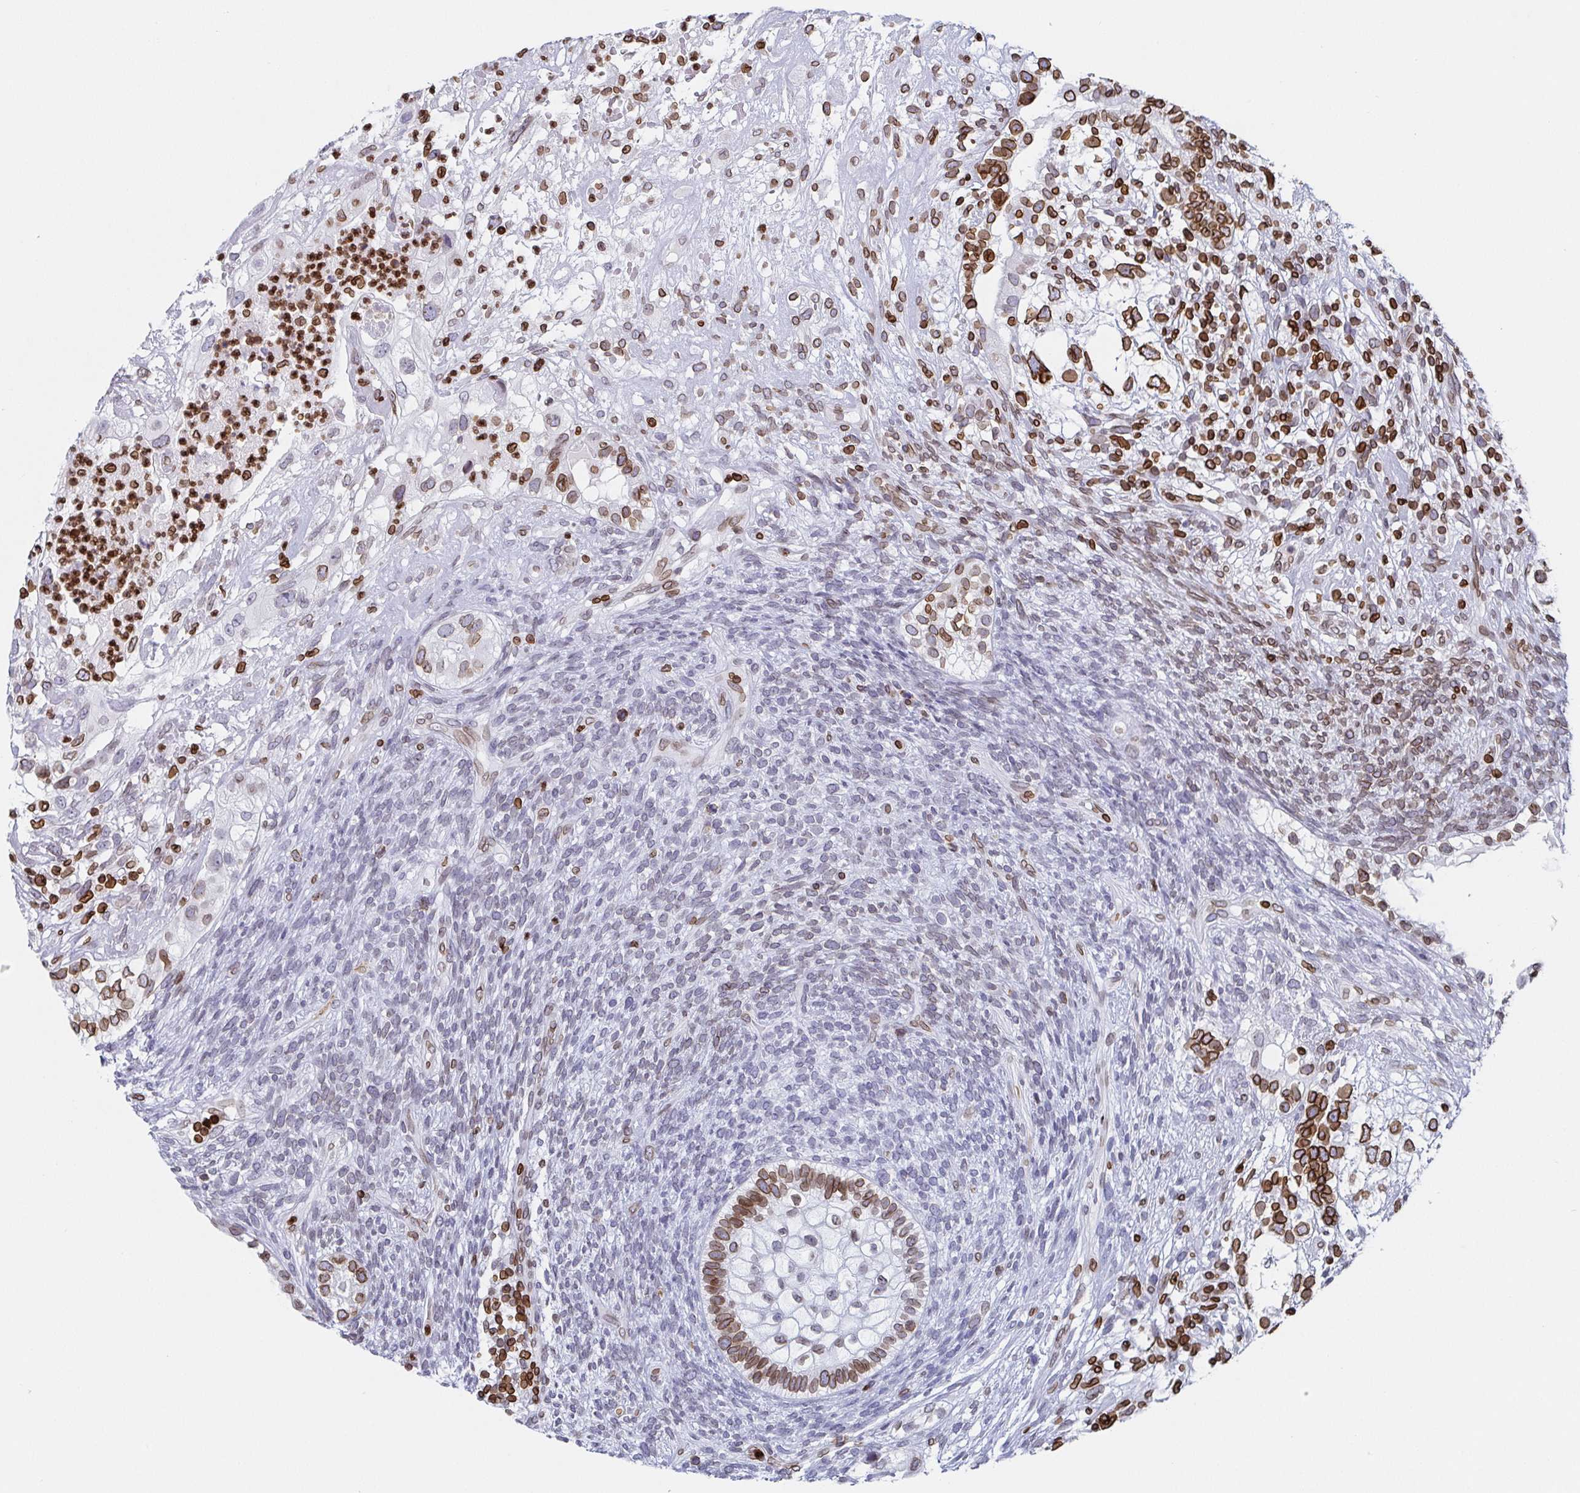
{"staining": {"intensity": "strong", "quantity": ">75%", "location": "cytoplasmic/membranous,nuclear"}, "tissue": "testis cancer", "cell_type": "Tumor cells", "image_type": "cancer", "snomed": [{"axis": "morphology", "description": "Seminoma, NOS"}, {"axis": "morphology", "description": "Carcinoma, Embryonal, NOS"}, {"axis": "topography", "description": "Testis"}], "caption": "Testis cancer (embryonal carcinoma) was stained to show a protein in brown. There is high levels of strong cytoplasmic/membranous and nuclear staining in about >75% of tumor cells.", "gene": "BTBD7", "patient": {"sex": "male", "age": 41}}